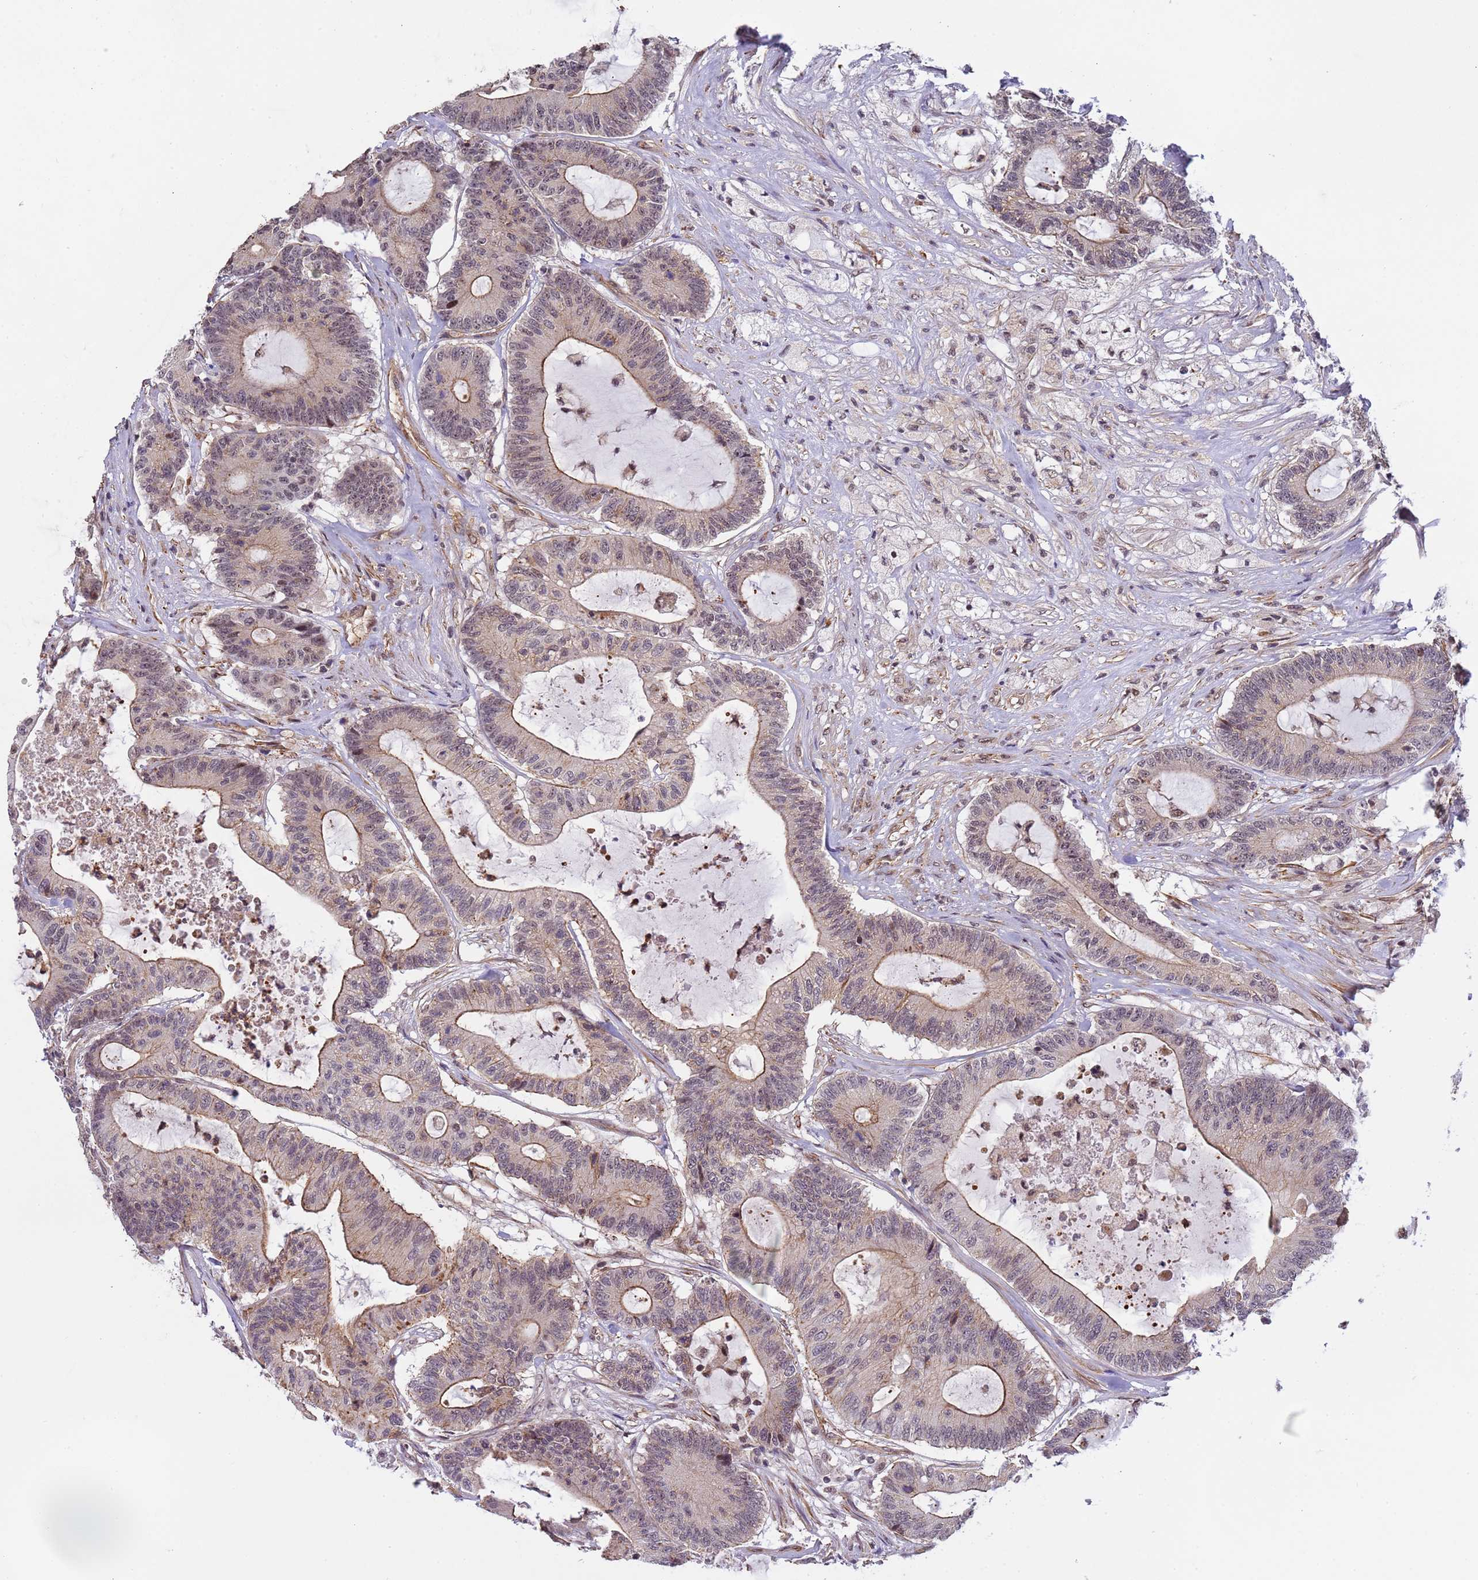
{"staining": {"intensity": "moderate", "quantity": "25%-75%", "location": "cytoplasmic/membranous,nuclear"}, "tissue": "colorectal cancer", "cell_type": "Tumor cells", "image_type": "cancer", "snomed": [{"axis": "morphology", "description": "Adenocarcinoma, NOS"}, {"axis": "topography", "description": "Colon"}], "caption": "Adenocarcinoma (colorectal) stained with a brown dye exhibits moderate cytoplasmic/membranous and nuclear positive staining in about 25%-75% of tumor cells.", "gene": "EMC2", "patient": {"sex": "female", "age": 84}}